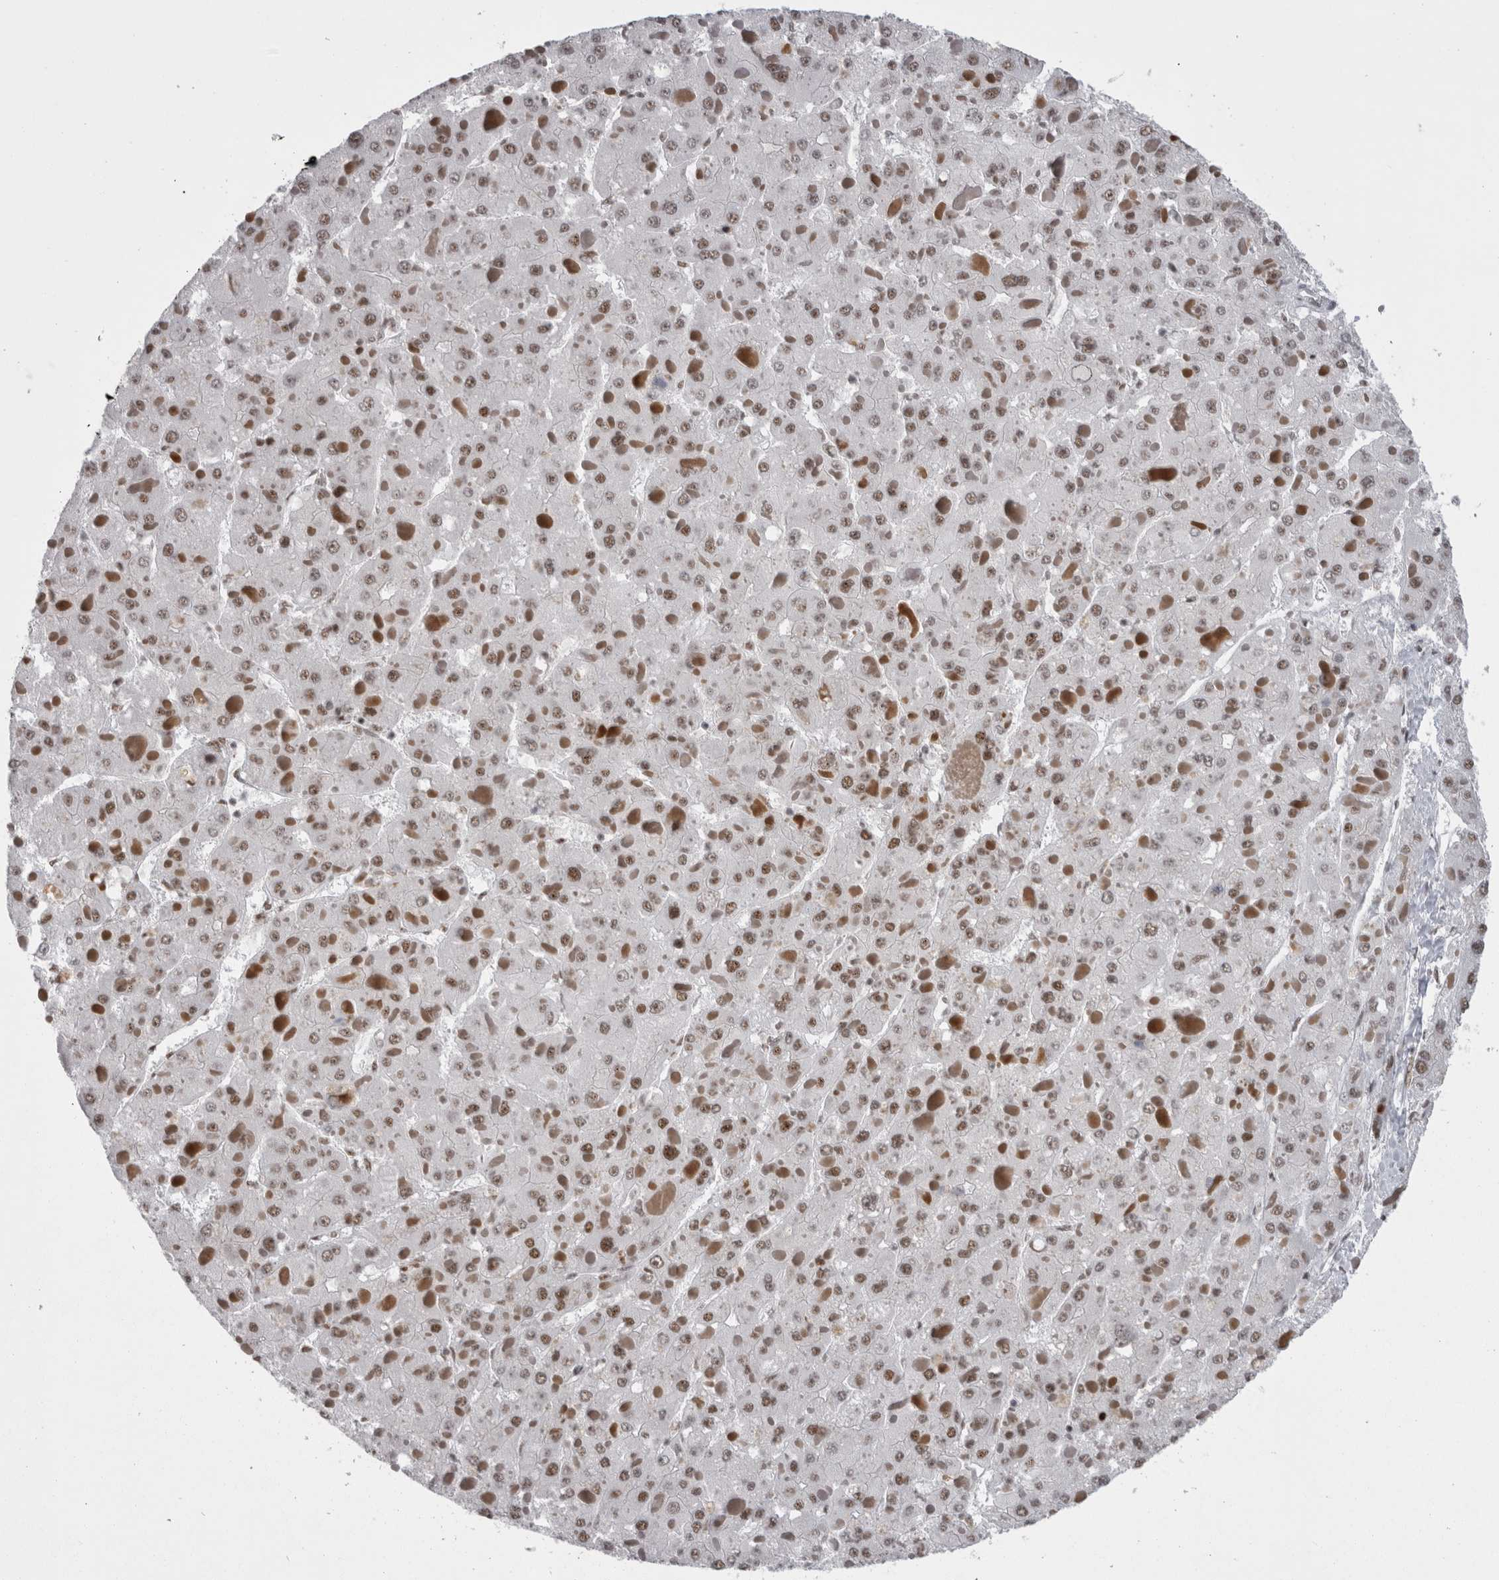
{"staining": {"intensity": "weak", "quantity": ">75%", "location": "nuclear"}, "tissue": "liver cancer", "cell_type": "Tumor cells", "image_type": "cancer", "snomed": [{"axis": "morphology", "description": "Carcinoma, Hepatocellular, NOS"}, {"axis": "topography", "description": "Liver"}], "caption": "Protein expression by IHC shows weak nuclear expression in approximately >75% of tumor cells in hepatocellular carcinoma (liver).", "gene": "SNRNP40", "patient": {"sex": "female", "age": 73}}